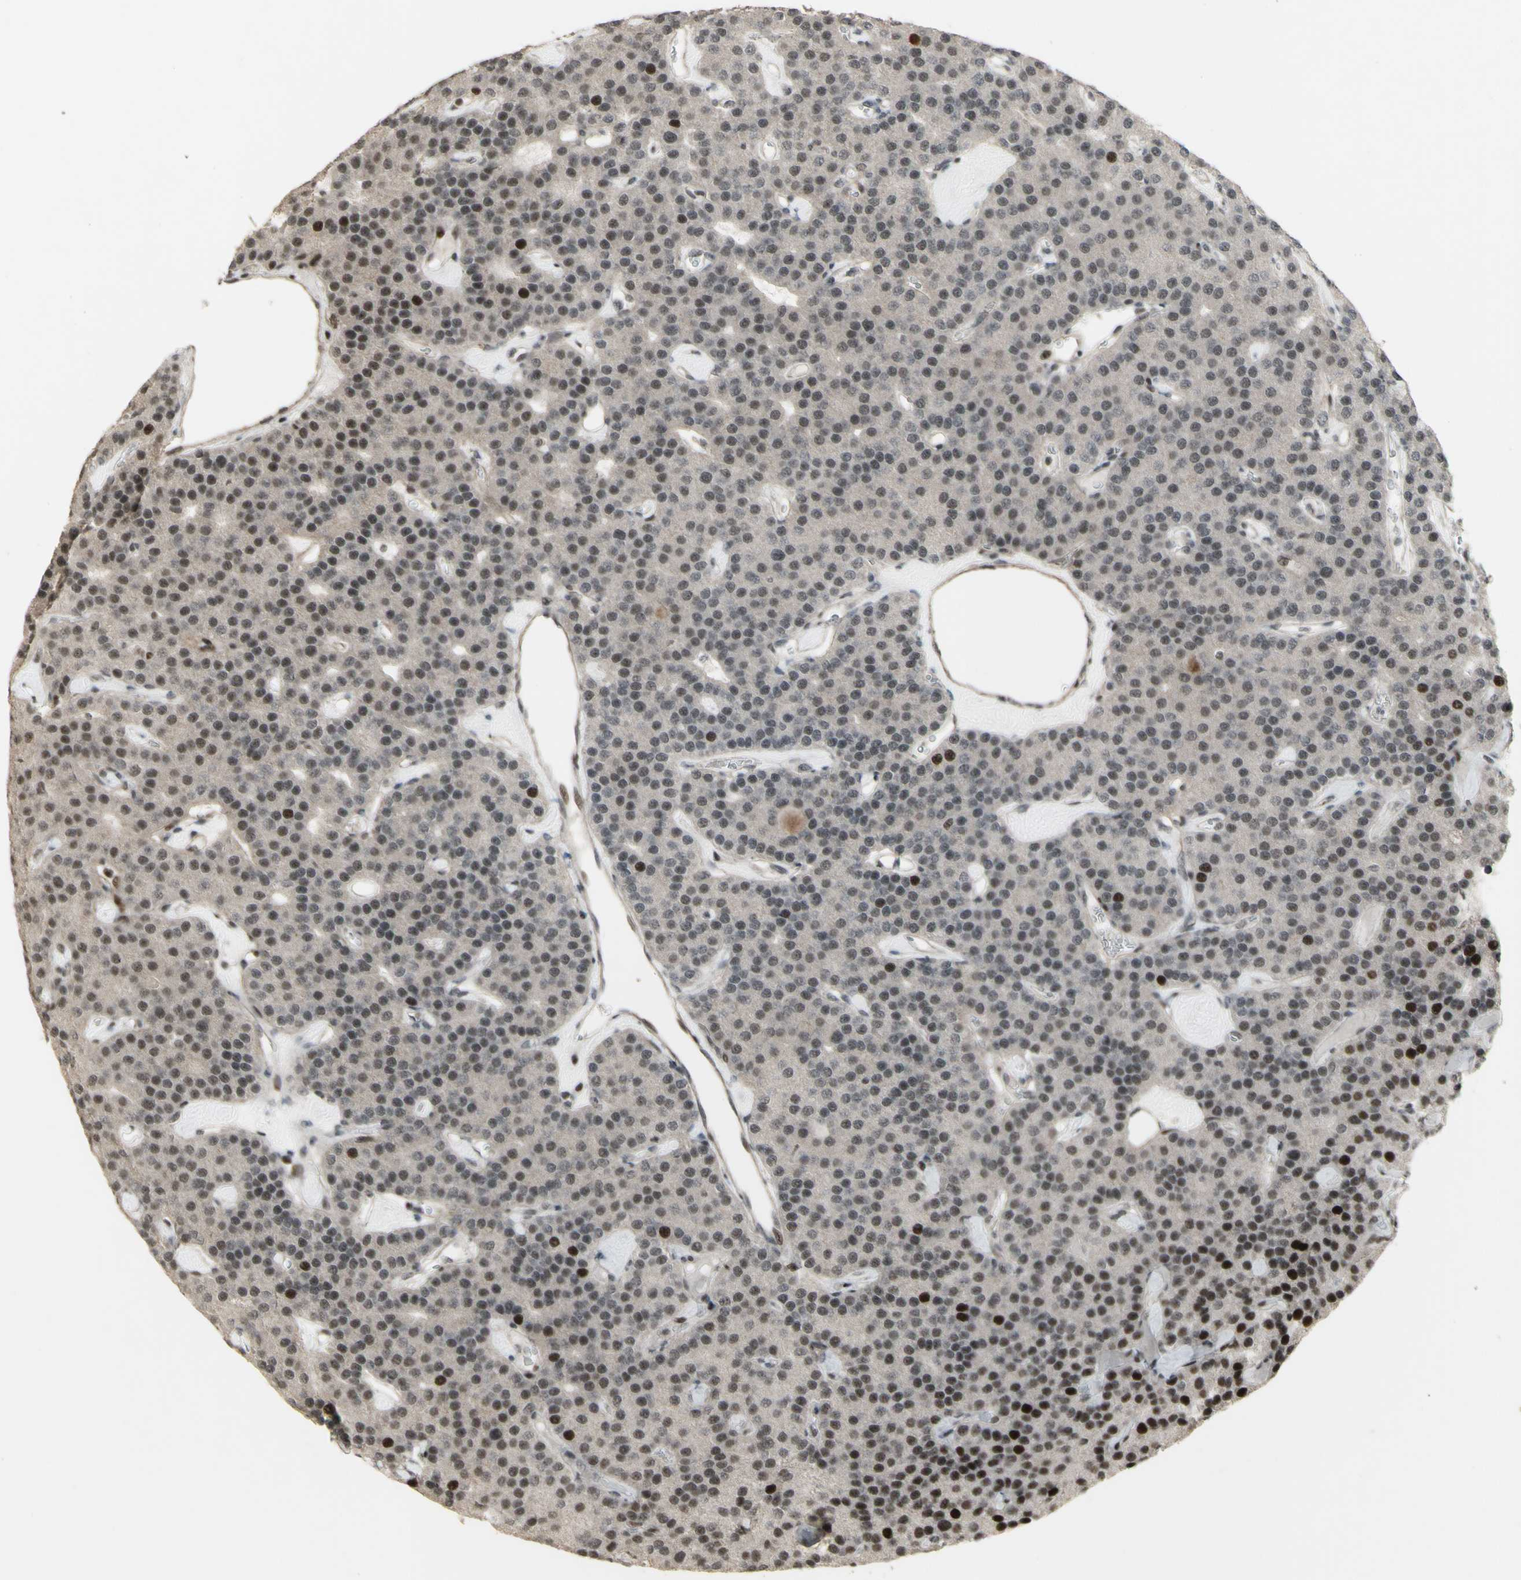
{"staining": {"intensity": "strong", "quantity": "25%-75%", "location": "nuclear"}, "tissue": "parathyroid gland", "cell_type": "Glandular cells", "image_type": "normal", "snomed": [{"axis": "morphology", "description": "Normal tissue, NOS"}, {"axis": "morphology", "description": "Adenoma, NOS"}, {"axis": "topography", "description": "Parathyroid gland"}], "caption": "Immunohistochemistry staining of benign parathyroid gland, which displays high levels of strong nuclear positivity in approximately 25%-75% of glandular cells indicating strong nuclear protein staining. The staining was performed using DAB (brown) for protein detection and nuclei were counterstained in hematoxylin (blue).", "gene": "SUPT6H", "patient": {"sex": "female", "age": 86}}